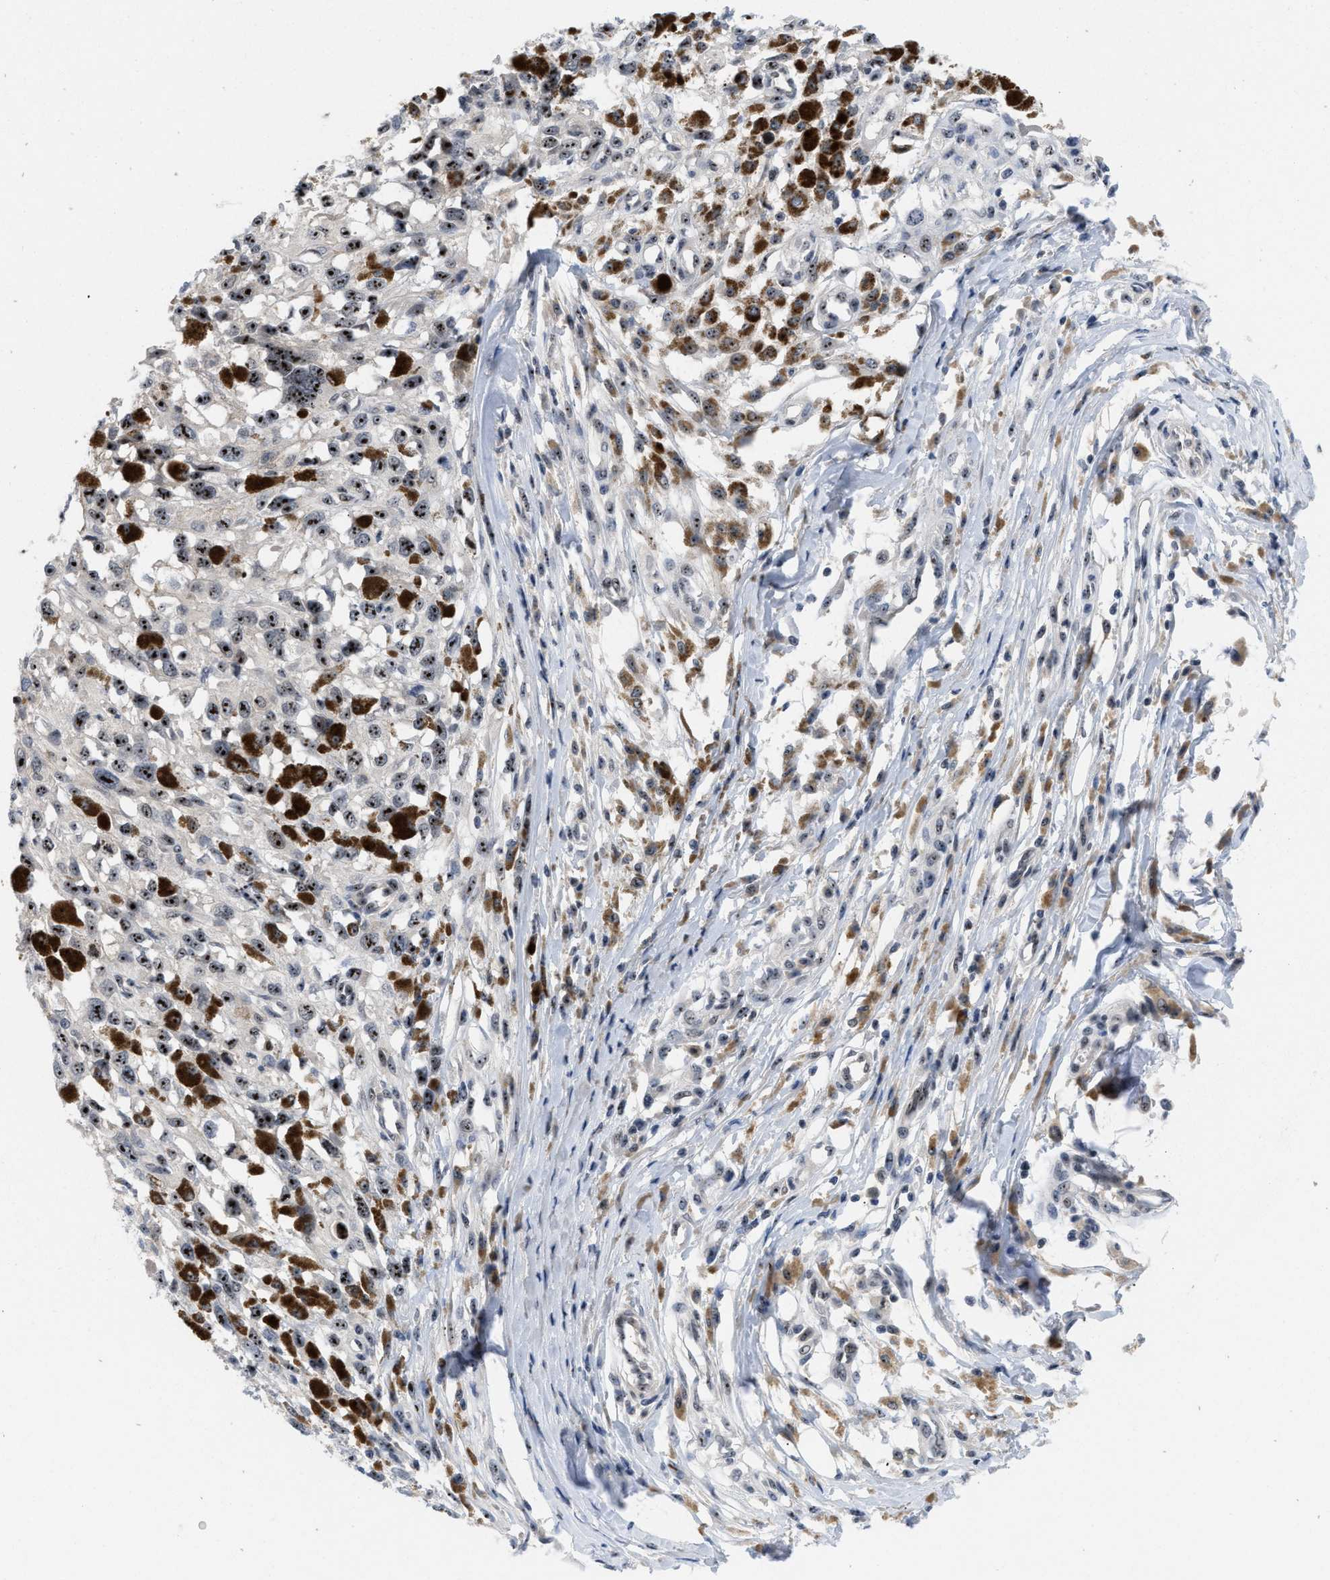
{"staining": {"intensity": "moderate", "quantity": ">75%", "location": "nuclear"}, "tissue": "melanoma", "cell_type": "Tumor cells", "image_type": "cancer", "snomed": [{"axis": "morphology", "description": "Malignant melanoma, Metastatic site"}, {"axis": "topography", "description": "Lymph node"}], "caption": "High-magnification brightfield microscopy of malignant melanoma (metastatic site) stained with DAB (3,3'-diaminobenzidine) (brown) and counterstained with hematoxylin (blue). tumor cells exhibit moderate nuclear positivity is identified in about>75% of cells. (brown staining indicates protein expression, while blue staining denotes nuclei).", "gene": "NOP58", "patient": {"sex": "male", "age": 59}}